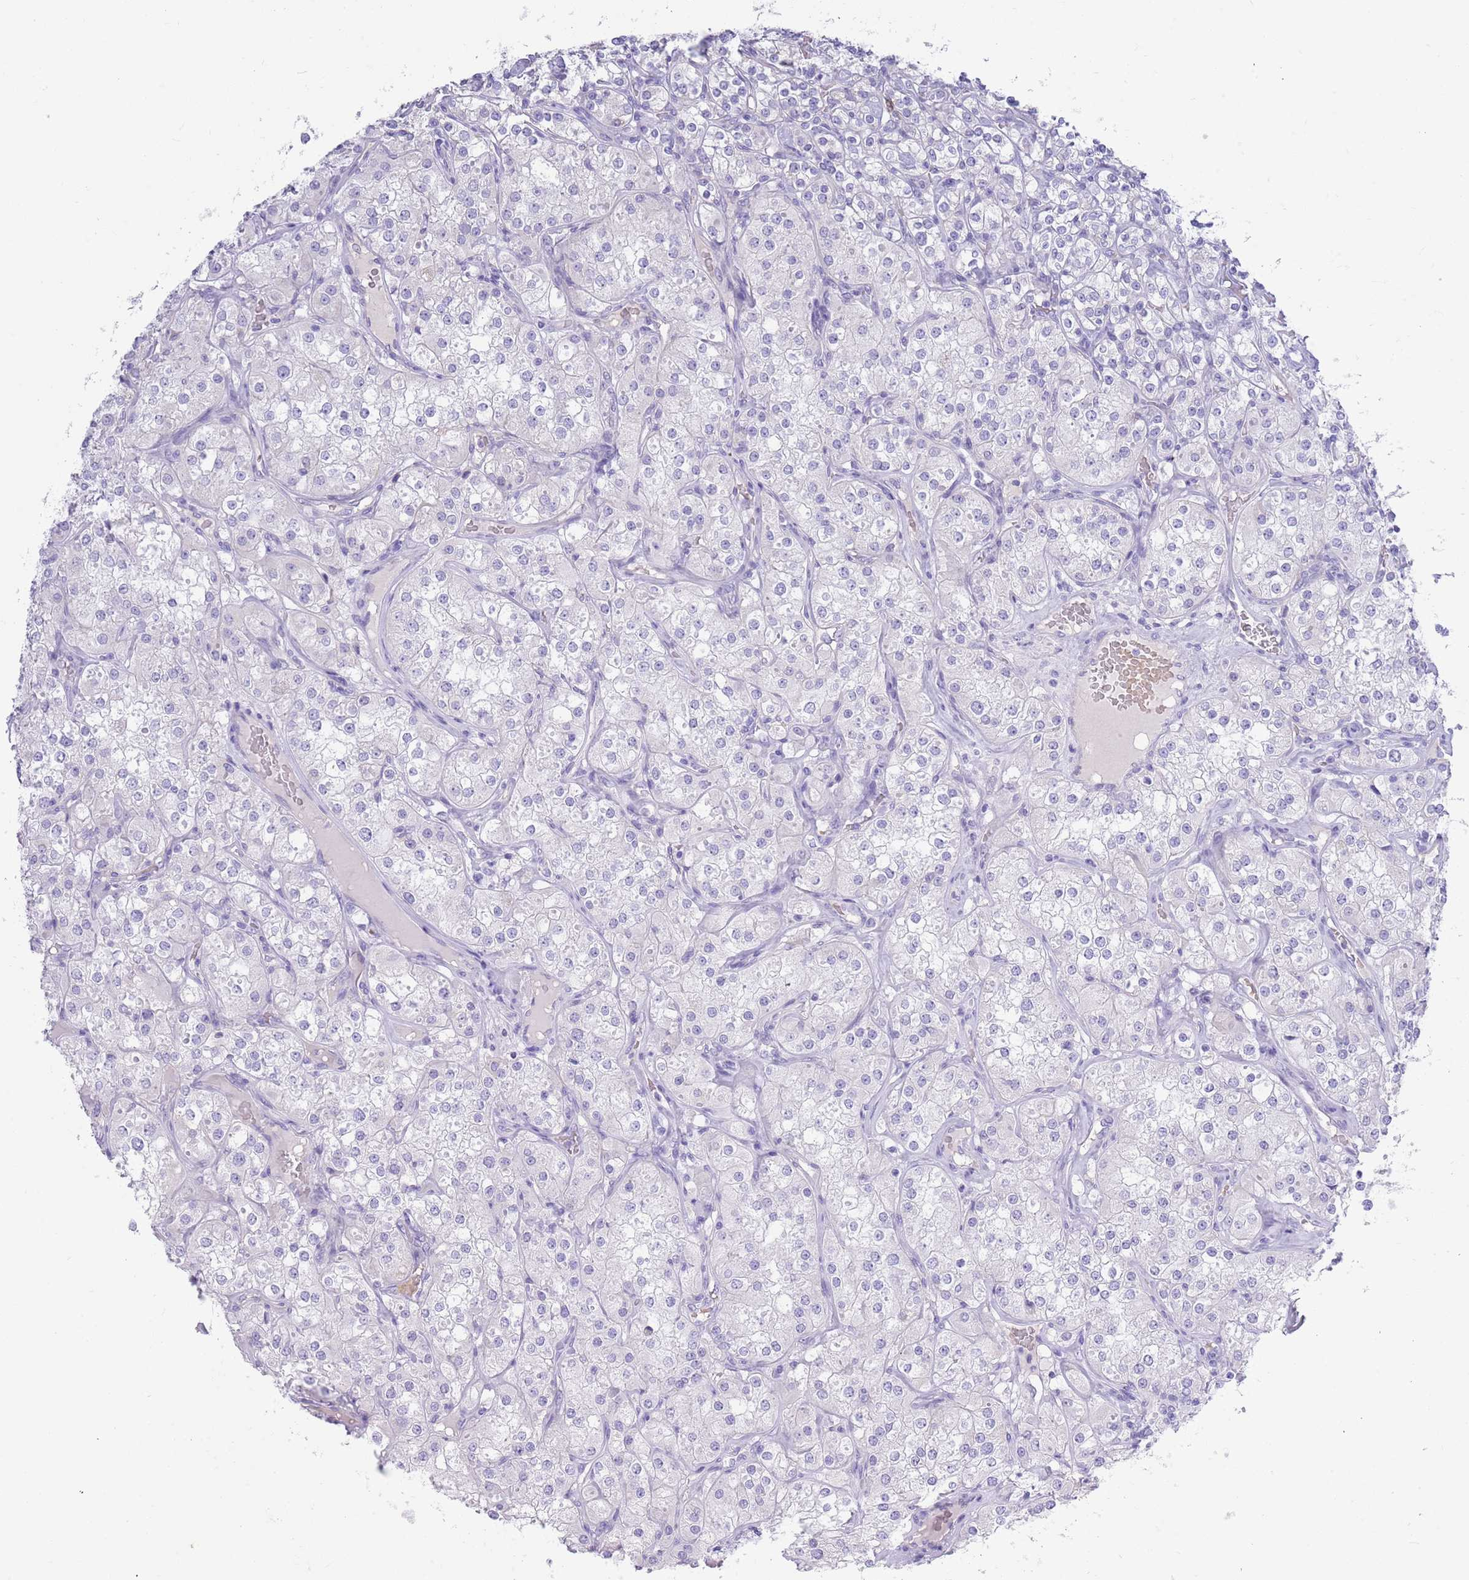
{"staining": {"intensity": "negative", "quantity": "none", "location": "none"}, "tissue": "renal cancer", "cell_type": "Tumor cells", "image_type": "cancer", "snomed": [{"axis": "morphology", "description": "Adenocarcinoma, NOS"}, {"axis": "topography", "description": "Kidney"}], "caption": "DAB immunohistochemical staining of adenocarcinoma (renal) exhibits no significant expression in tumor cells. Nuclei are stained in blue.", "gene": "ACR", "patient": {"sex": "male", "age": 77}}